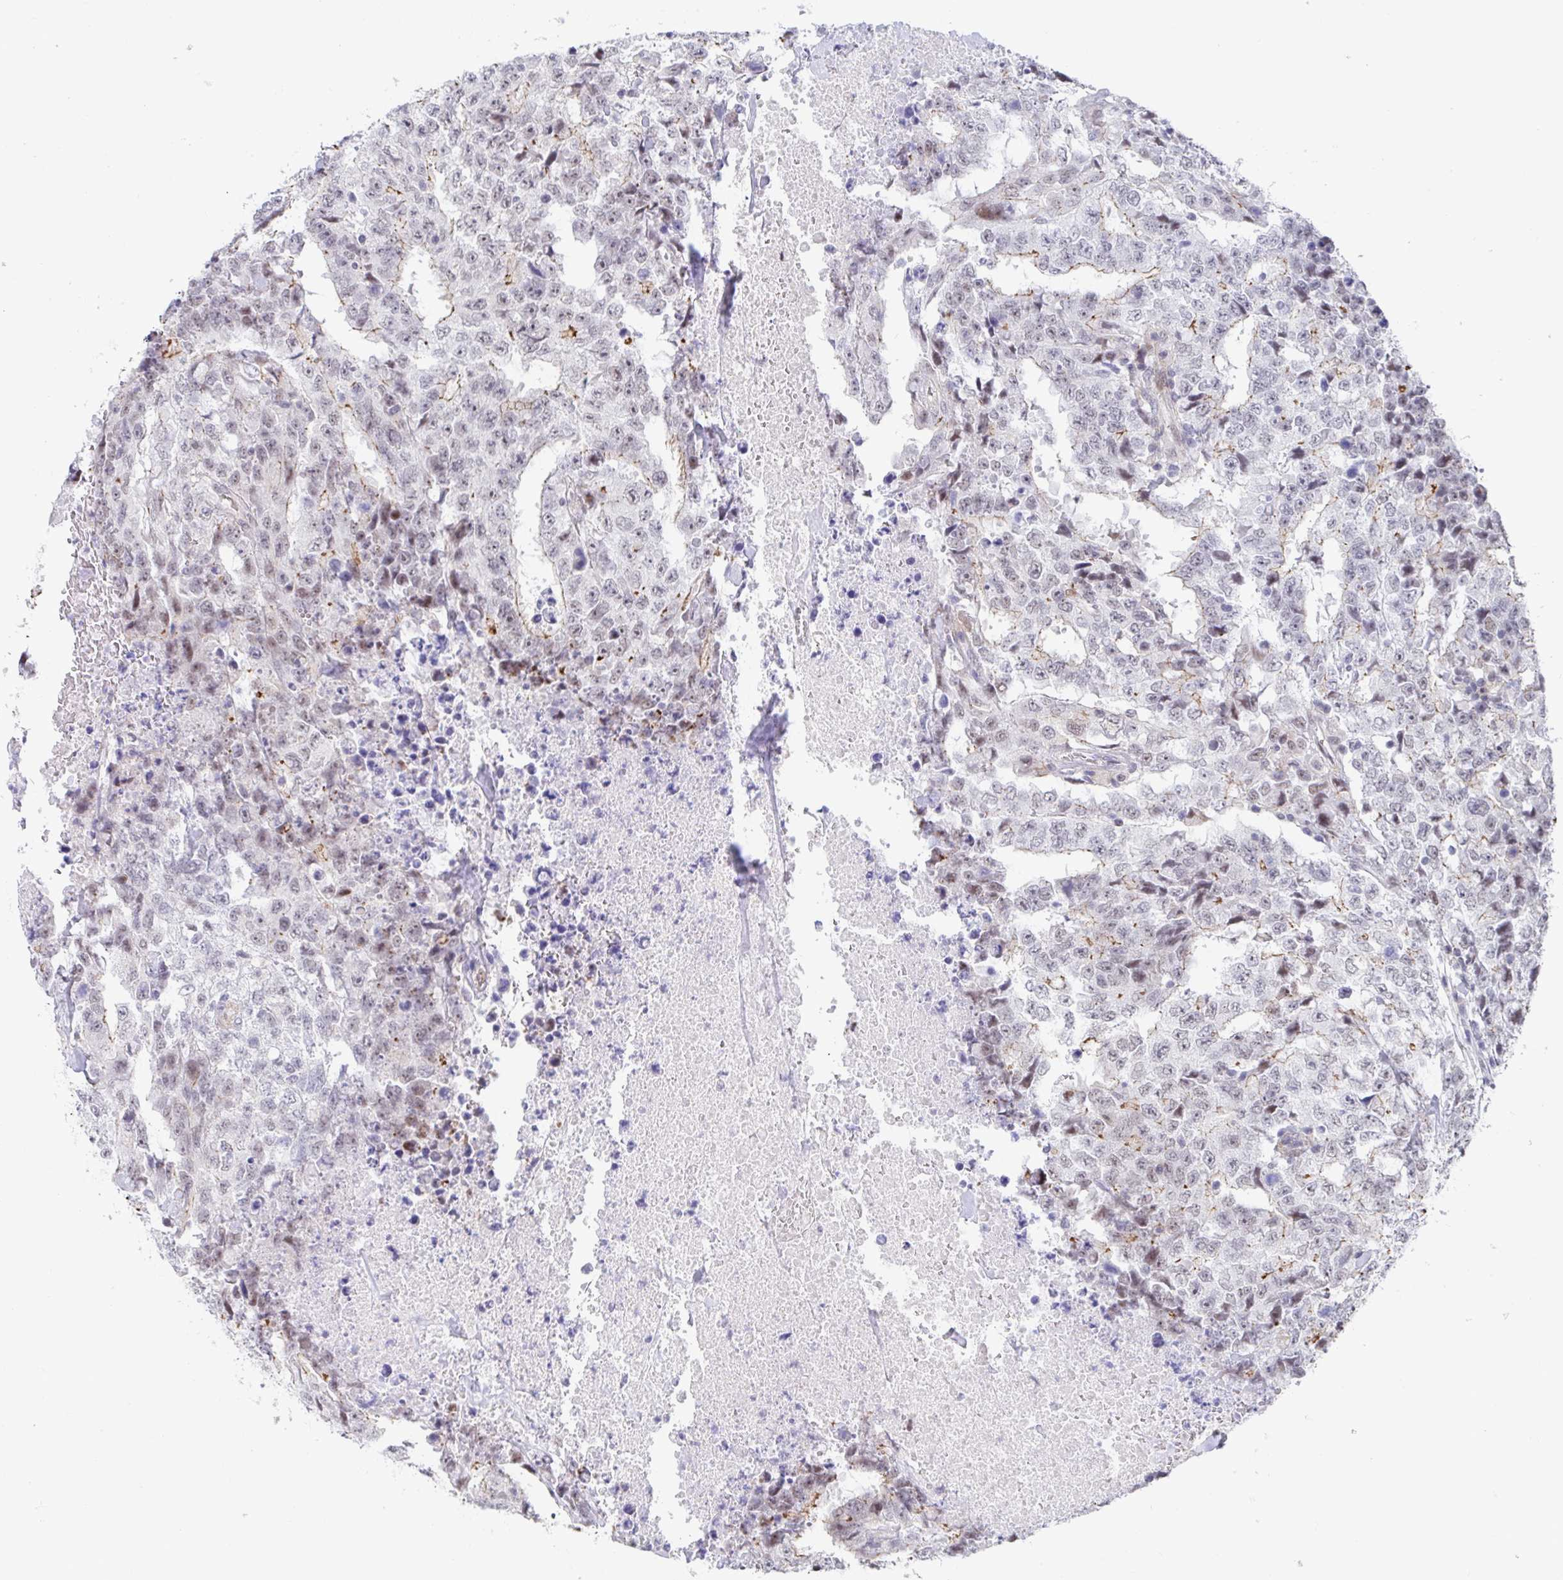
{"staining": {"intensity": "weak", "quantity": "25%-75%", "location": "cytoplasmic/membranous,nuclear"}, "tissue": "testis cancer", "cell_type": "Tumor cells", "image_type": "cancer", "snomed": [{"axis": "morphology", "description": "Carcinoma, Embryonal, NOS"}, {"axis": "topography", "description": "Testis"}], "caption": "The photomicrograph reveals a brown stain indicating the presence of a protein in the cytoplasmic/membranous and nuclear of tumor cells in embryonal carcinoma (testis).", "gene": "WDR72", "patient": {"sex": "male", "age": 24}}